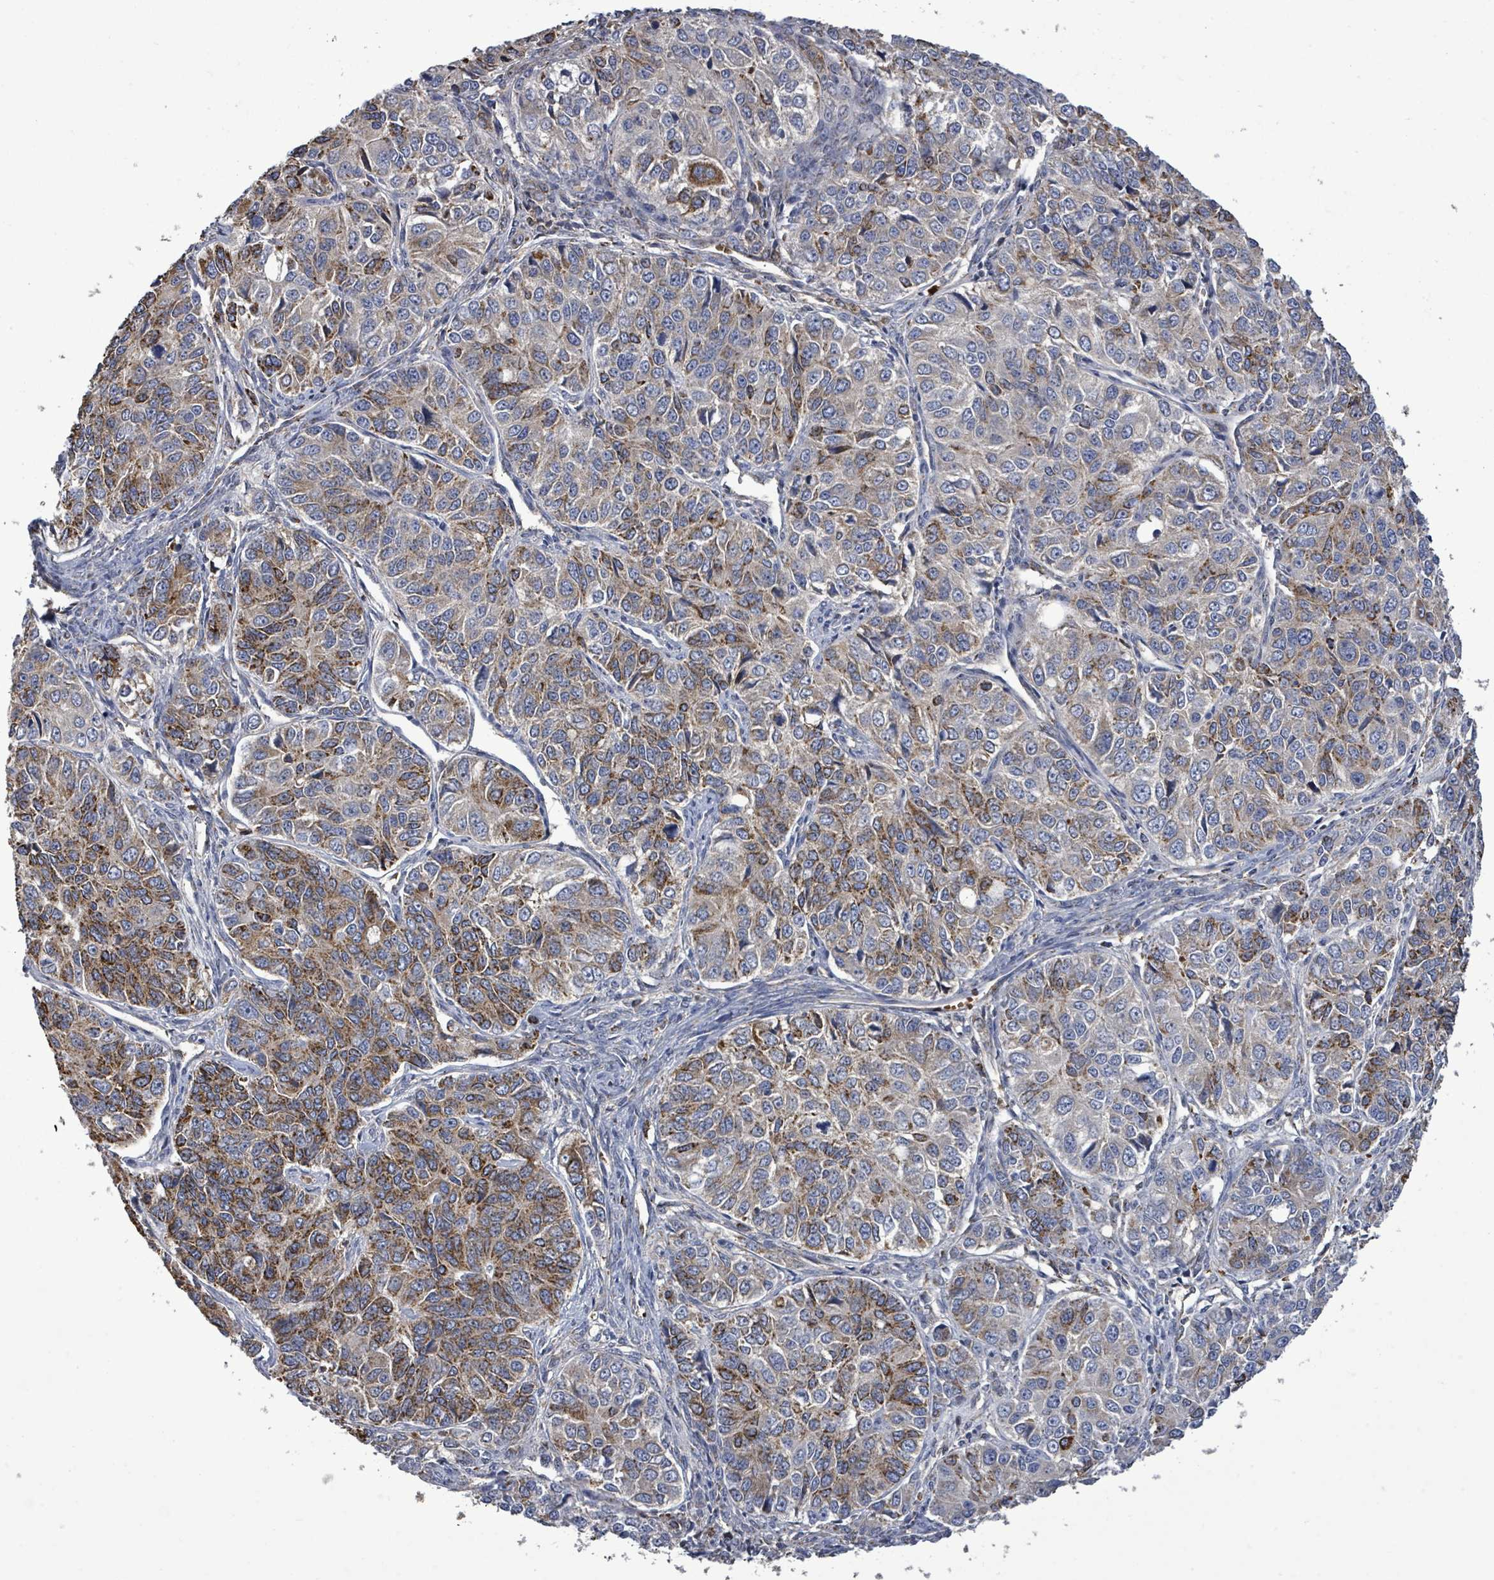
{"staining": {"intensity": "strong", "quantity": "25%-75%", "location": "cytoplasmic/membranous"}, "tissue": "ovarian cancer", "cell_type": "Tumor cells", "image_type": "cancer", "snomed": [{"axis": "morphology", "description": "Carcinoma, endometroid"}, {"axis": "topography", "description": "Ovary"}], "caption": "Immunohistochemistry (IHC) image of neoplastic tissue: ovarian cancer stained using immunohistochemistry shows high levels of strong protein expression localized specifically in the cytoplasmic/membranous of tumor cells, appearing as a cytoplasmic/membranous brown color.", "gene": "MTMR12", "patient": {"sex": "female", "age": 51}}